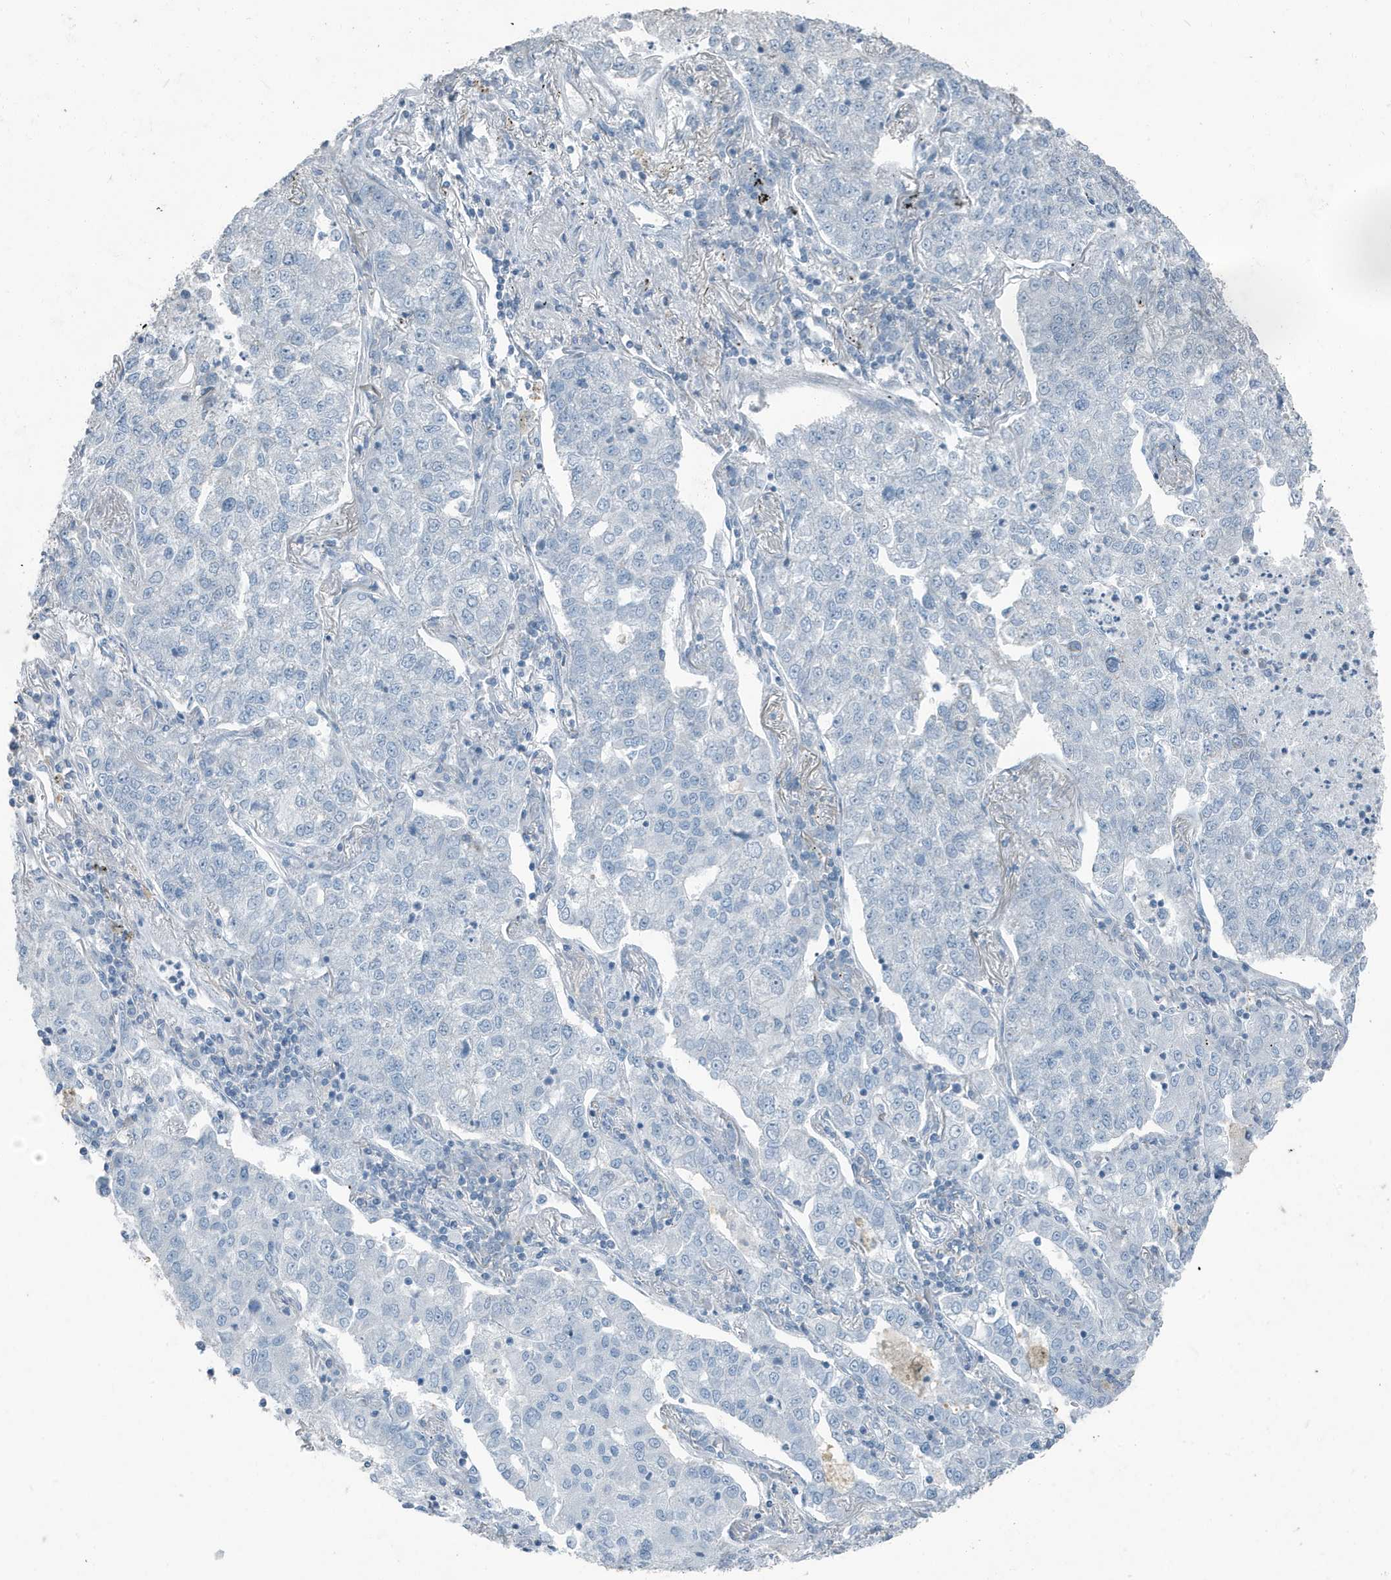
{"staining": {"intensity": "negative", "quantity": "none", "location": "none"}, "tissue": "lung cancer", "cell_type": "Tumor cells", "image_type": "cancer", "snomed": [{"axis": "morphology", "description": "Adenocarcinoma, NOS"}, {"axis": "topography", "description": "Lung"}], "caption": "Lung cancer was stained to show a protein in brown. There is no significant staining in tumor cells.", "gene": "FAM162A", "patient": {"sex": "male", "age": 49}}